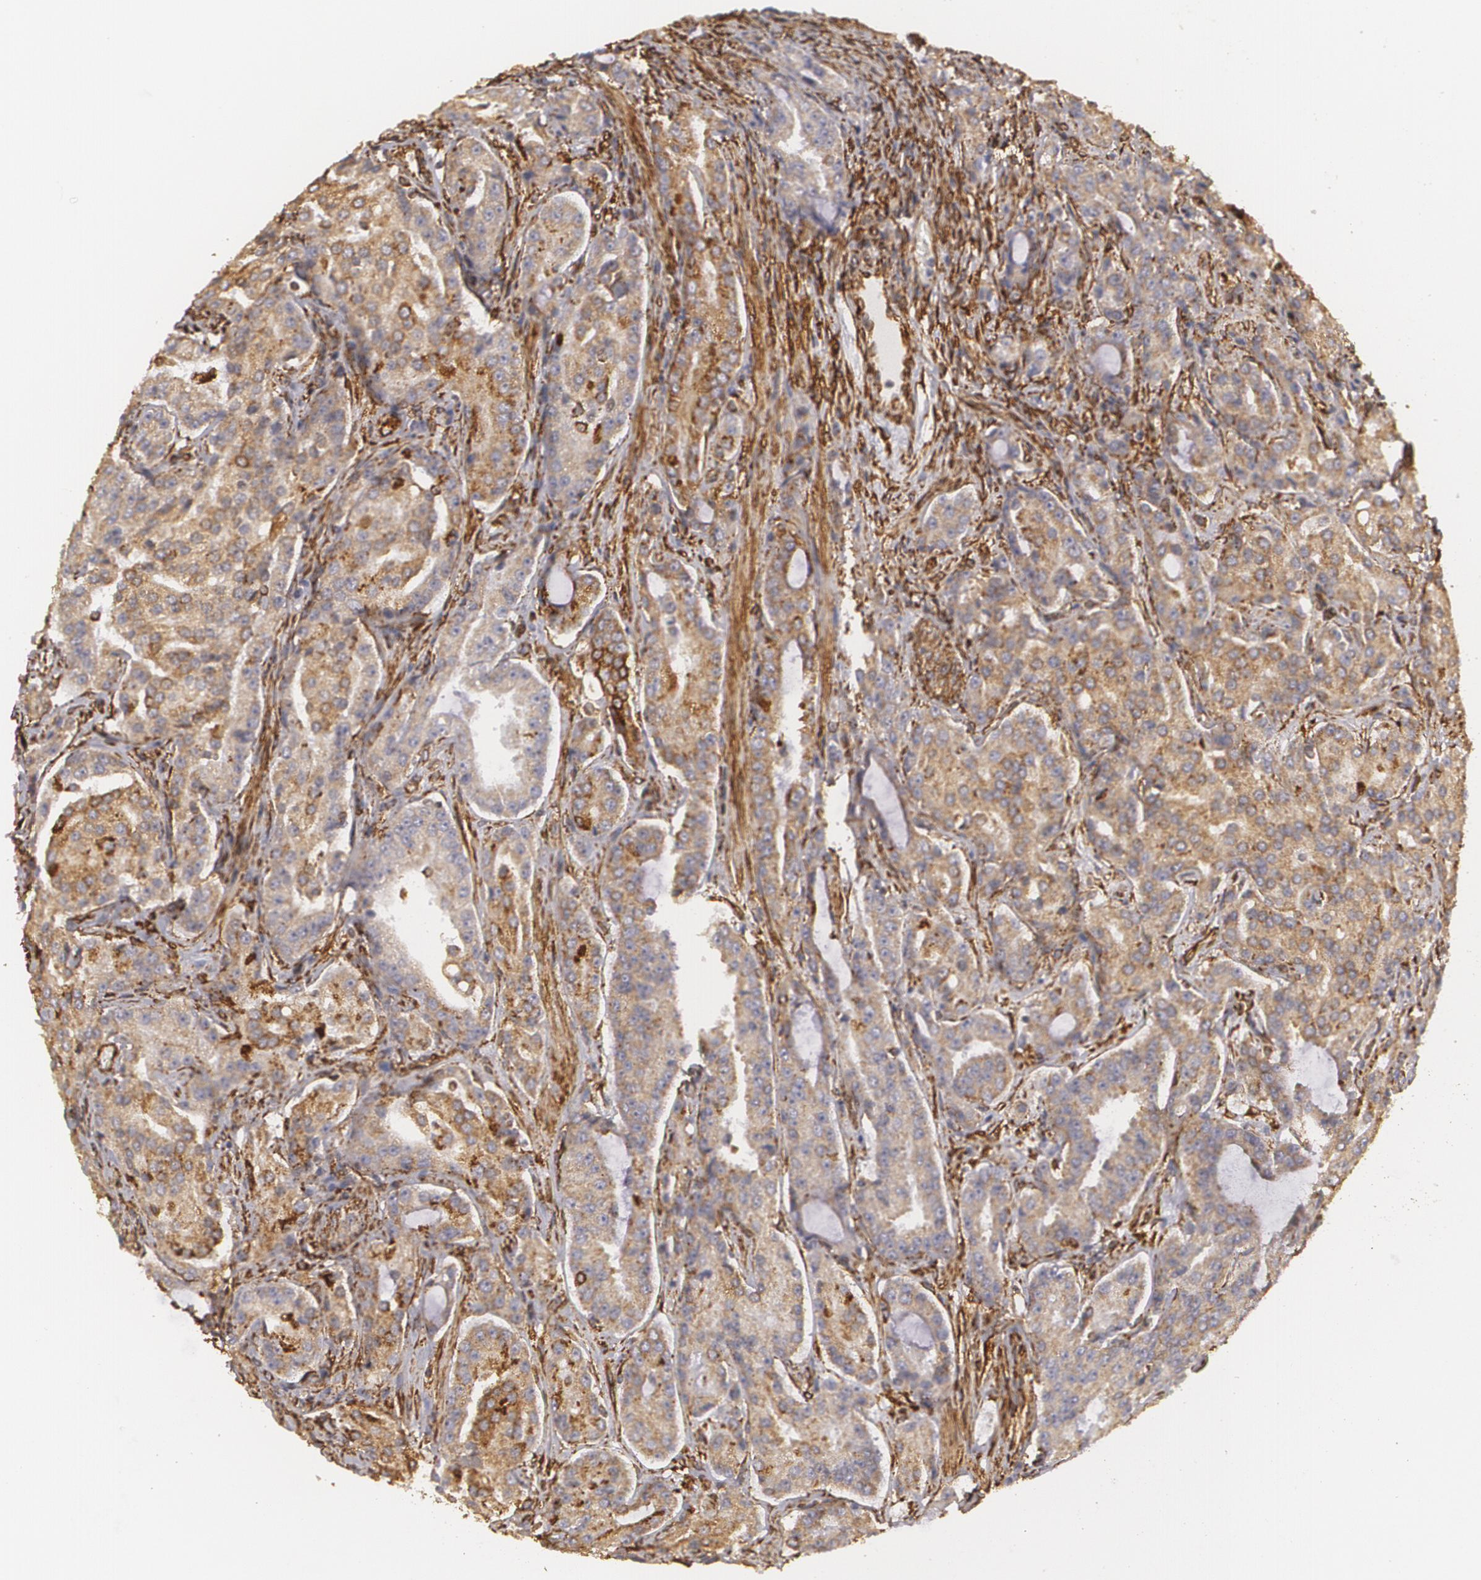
{"staining": {"intensity": "moderate", "quantity": ">75%", "location": "cytoplasmic/membranous"}, "tissue": "prostate cancer", "cell_type": "Tumor cells", "image_type": "cancer", "snomed": [{"axis": "morphology", "description": "Adenocarcinoma, Medium grade"}, {"axis": "topography", "description": "Prostate"}], "caption": "Protein staining of prostate adenocarcinoma (medium-grade) tissue displays moderate cytoplasmic/membranous staining in about >75% of tumor cells.", "gene": "CYB5R3", "patient": {"sex": "male", "age": 72}}